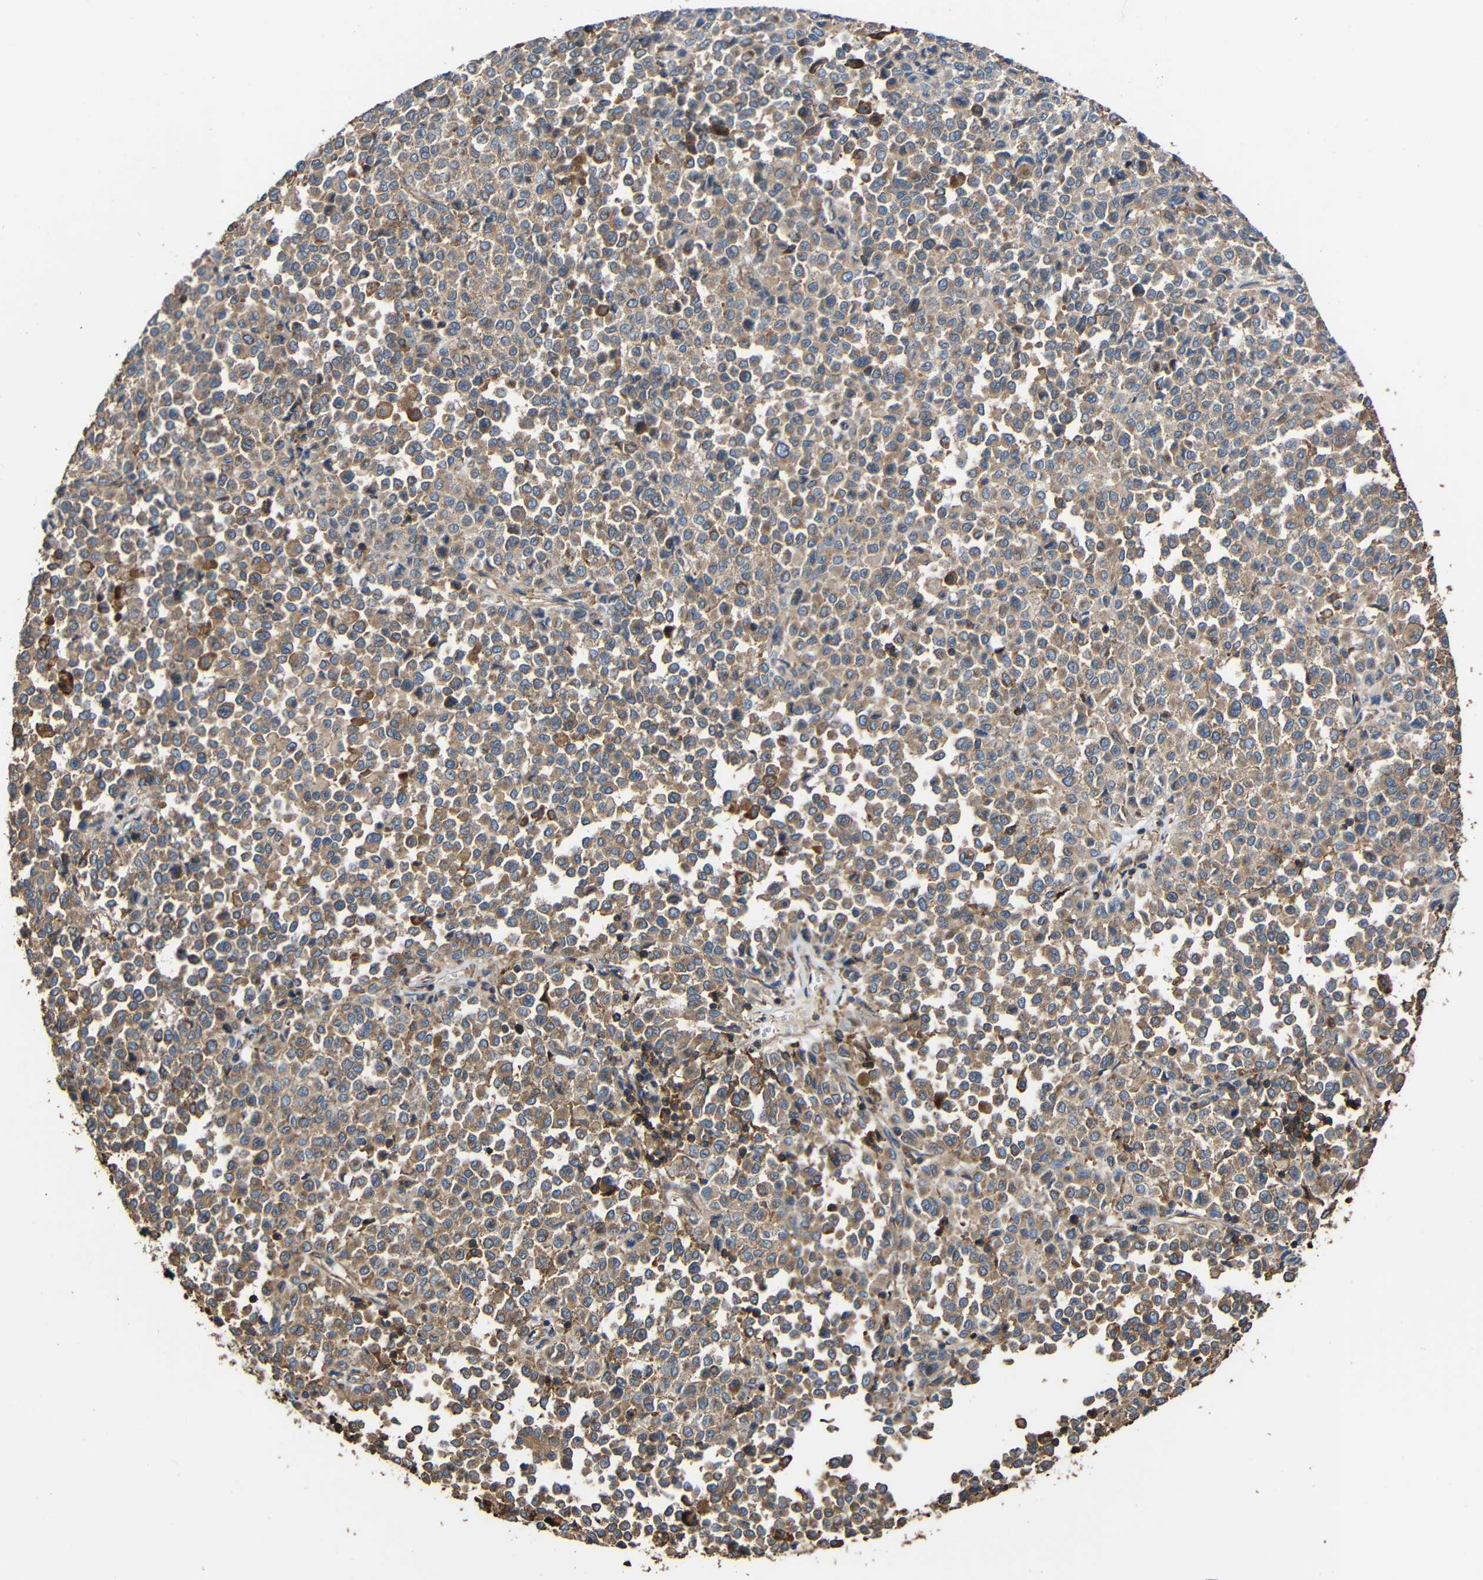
{"staining": {"intensity": "moderate", "quantity": ">75%", "location": "cytoplasmic/membranous"}, "tissue": "melanoma", "cell_type": "Tumor cells", "image_type": "cancer", "snomed": [{"axis": "morphology", "description": "Malignant melanoma, Metastatic site"}, {"axis": "topography", "description": "Pancreas"}], "caption": "DAB (3,3'-diaminobenzidine) immunohistochemical staining of human malignant melanoma (metastatic site) shows moderate cytoplasmic/membranous protein positivity in approximately >75% of tumor cells.", "gene": "RHOT2", "patient": {"sex": "female", "age": 30}}